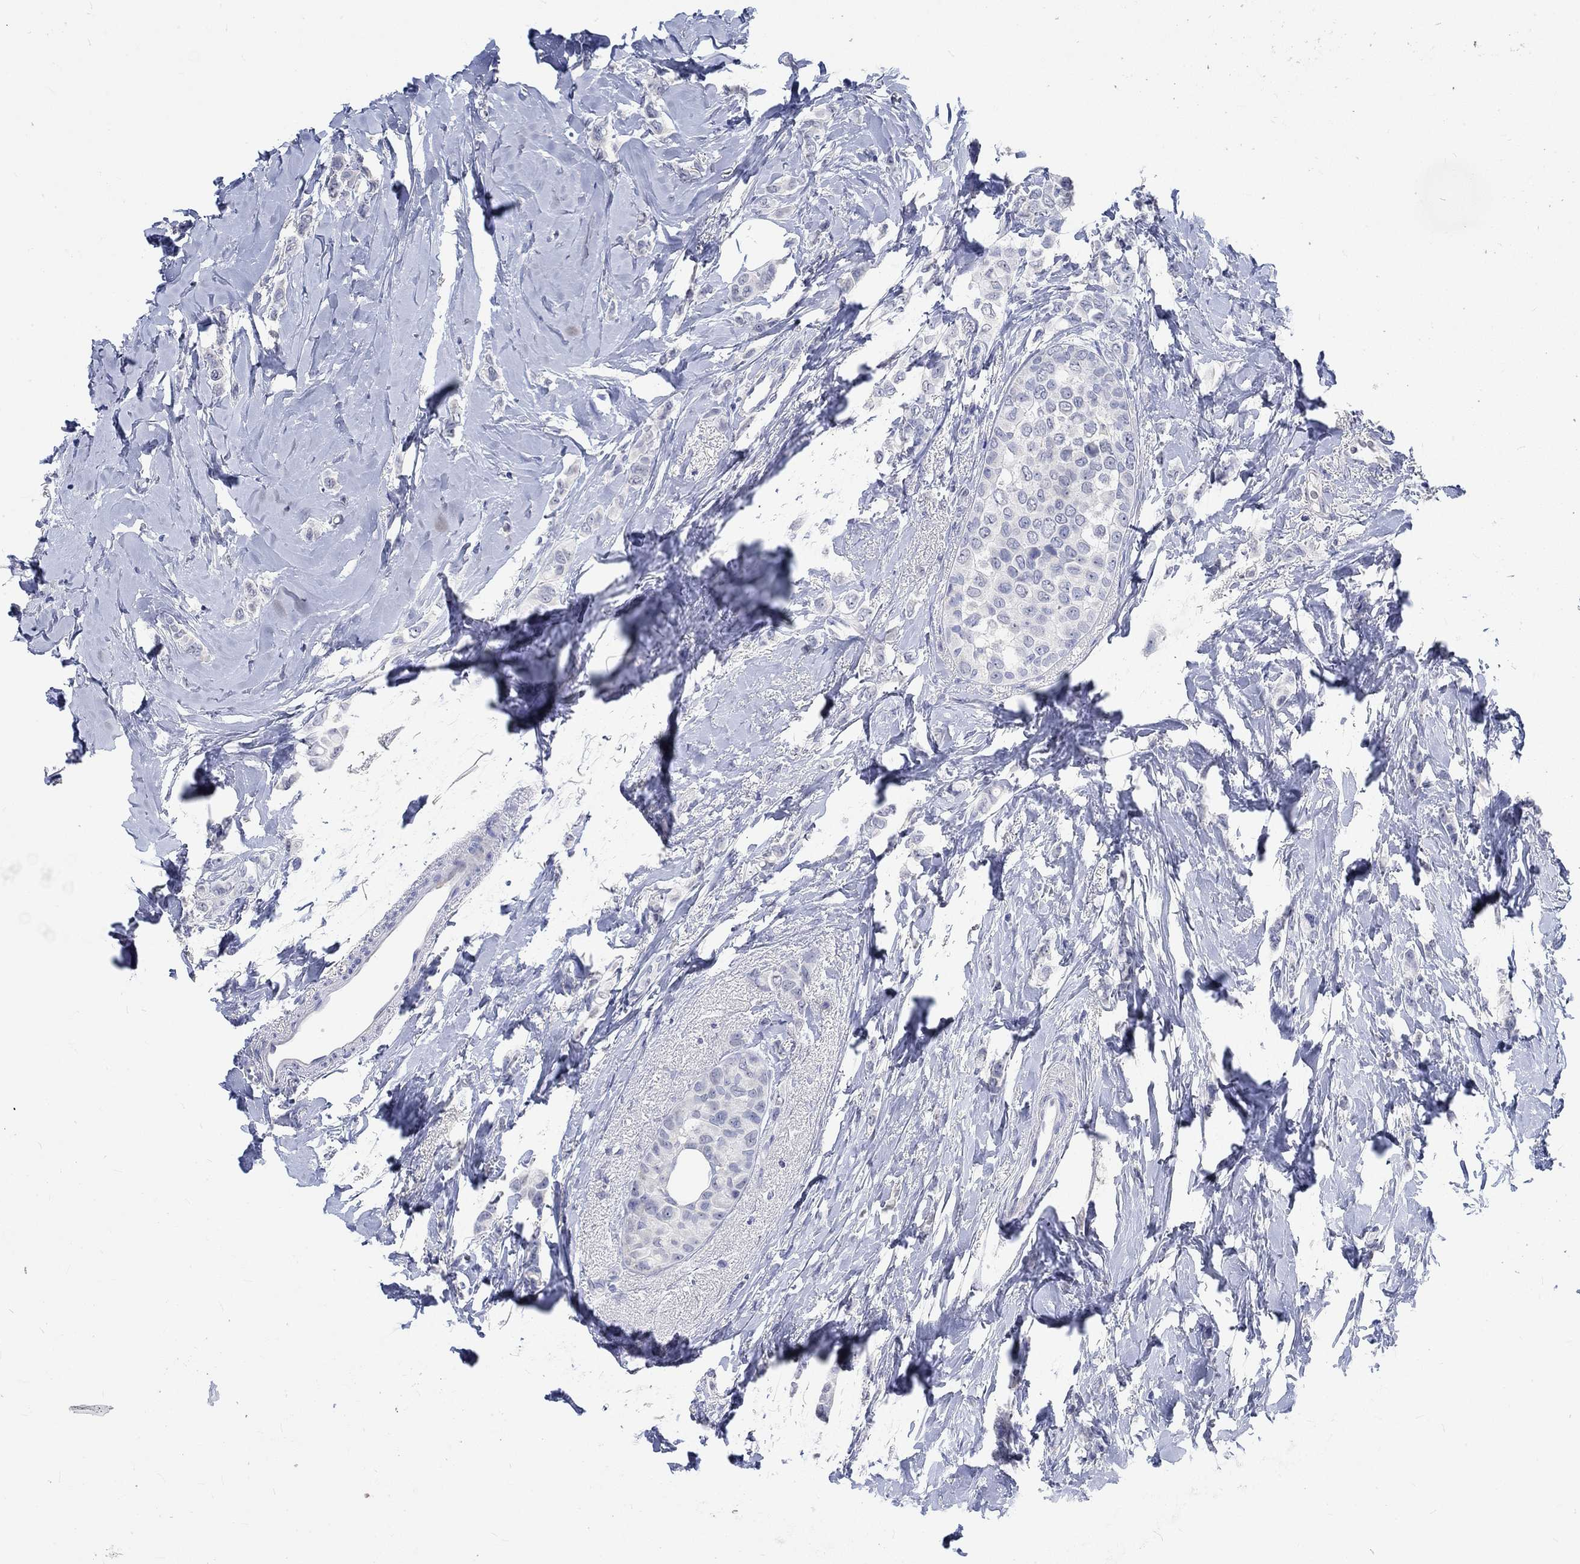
{"staining": {"intensity": "negative", "quantity": "none", "location": "none"}, "tissue": "breast cancer", "cell_type": "Tumor cells", "image_type": "cancer", "snomed": [{"axis": "morphology", "description": "Lobular carcinoma"}, {"axis": "topography", "description": "Breast"}], "caption": "Immunohistochemical staining of breast lobular carcinoma reveals no significant staining in tumor cells.", "gene": "C4orf47", "patient": {"sex": "female", "age": 66}}